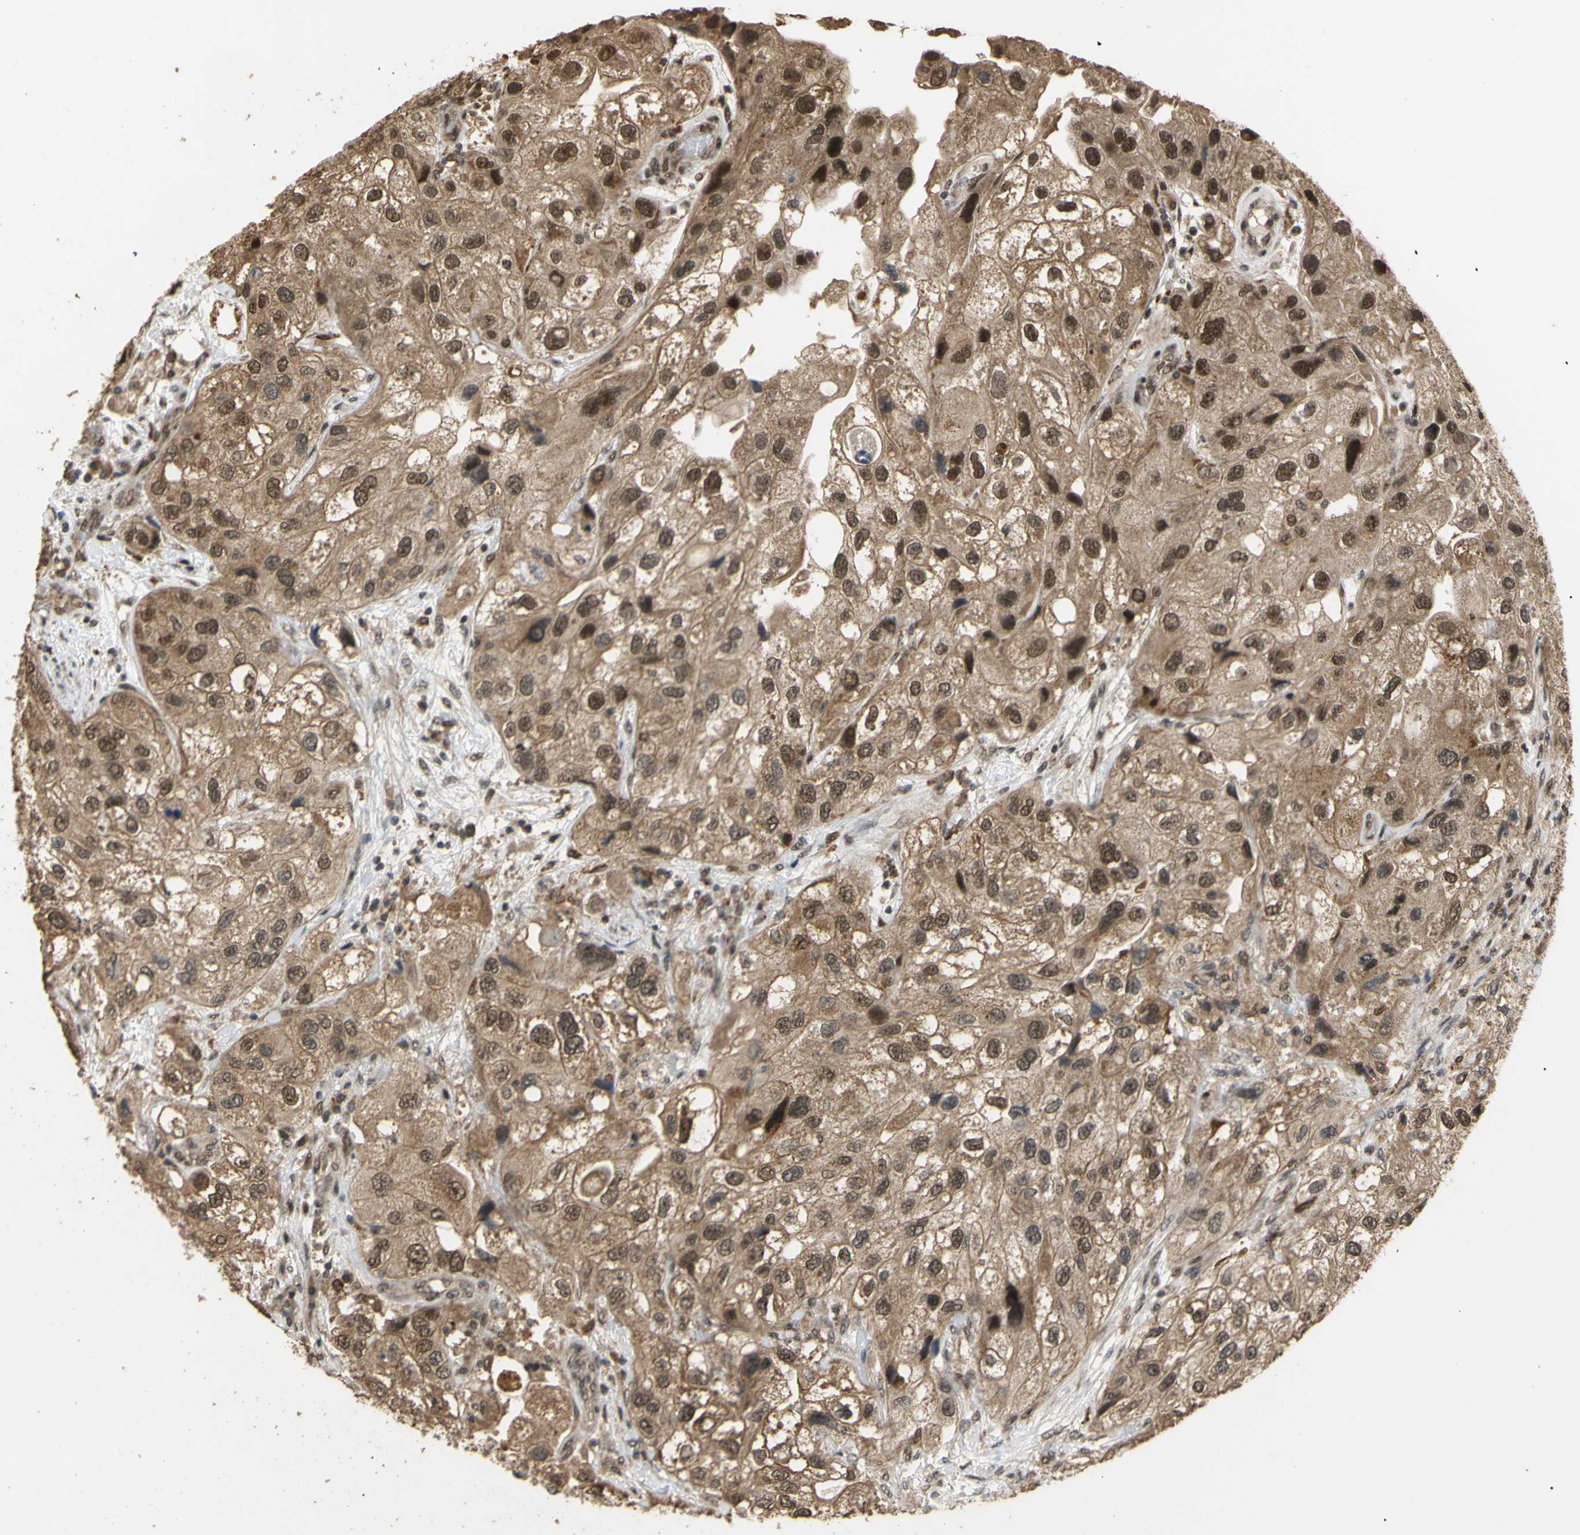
{"staining": {"intensity": "strong", "quantity": "25%-75%", "location": "cytoplasmic/membranous,nuclear"}, "tissue": "urothelial cancer", "cell_type": "Tumor cells", "image_type": "cancer", "snomed": [{"axis": "morphology", "description": "Urothelial carcinoma, High grade"}, {"axis": "topography", "description": "Urinary bladder"}], "caption": "This photomicrograph displays IHC staining of urothelial cancer, with high strong cytoplasmic/membranous and nuclear positivity in approximately 25%-75% of tumor cells.", "gene": "GTF2E2", "patient": {"sex": "female", "age": 64}}